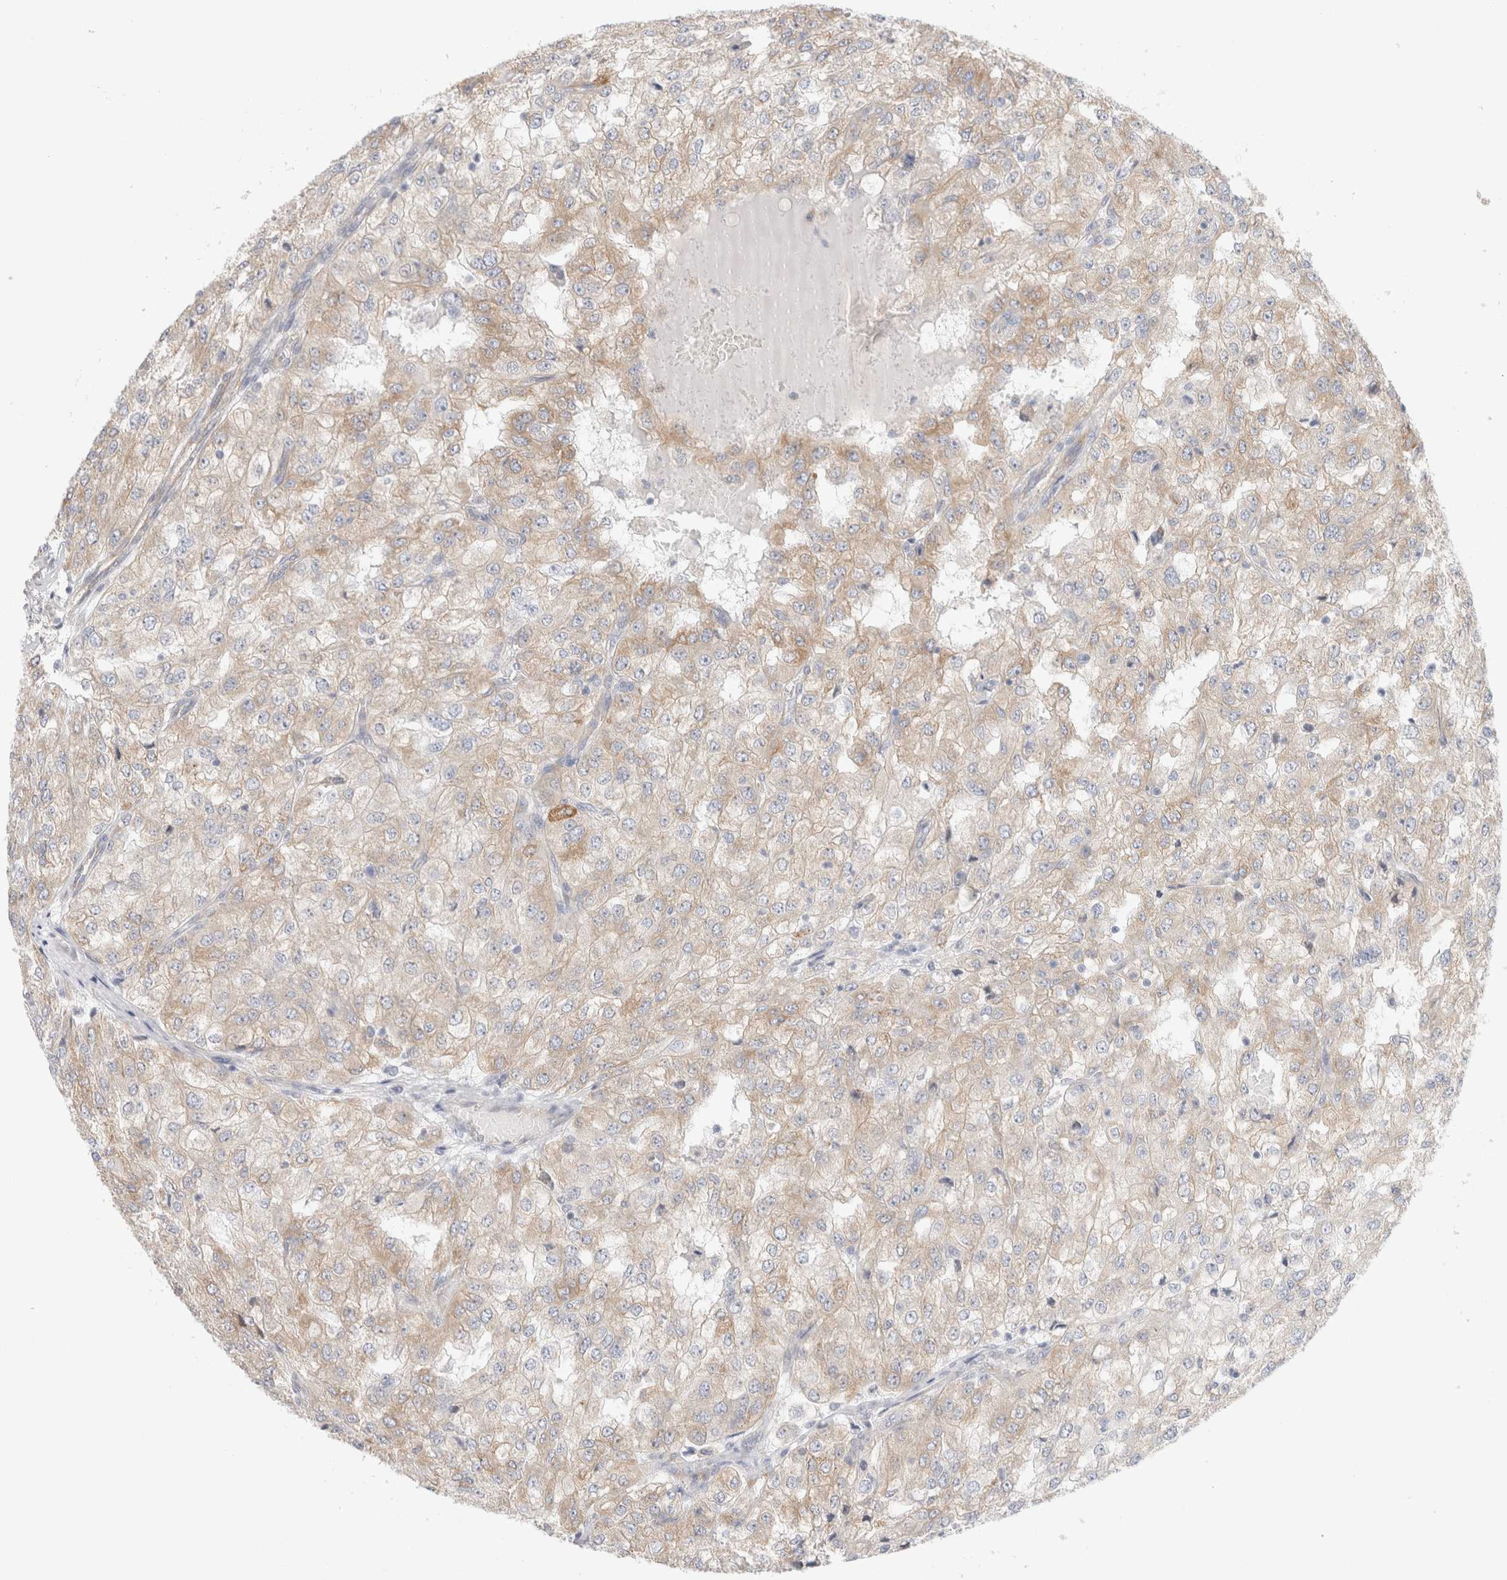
{"staining": {"intensity": "weak", "quantity": "<25%", "location": "cytoplasmic/membranous"}, "tissue": "renal cancer", "cell_type": "Tumor cells", "image_type": "cancer", "snomed": [{"axis": "morphology", "description": "Adenocarcinoma, NOS"}, {"axis": "topography", "description": "Kidney"}], "caption": "Immunohistochemistry of renal cancer displays no expression in tumor cells.", "gene": "CSK", "patient": {"sex": "female", "age": 54}}